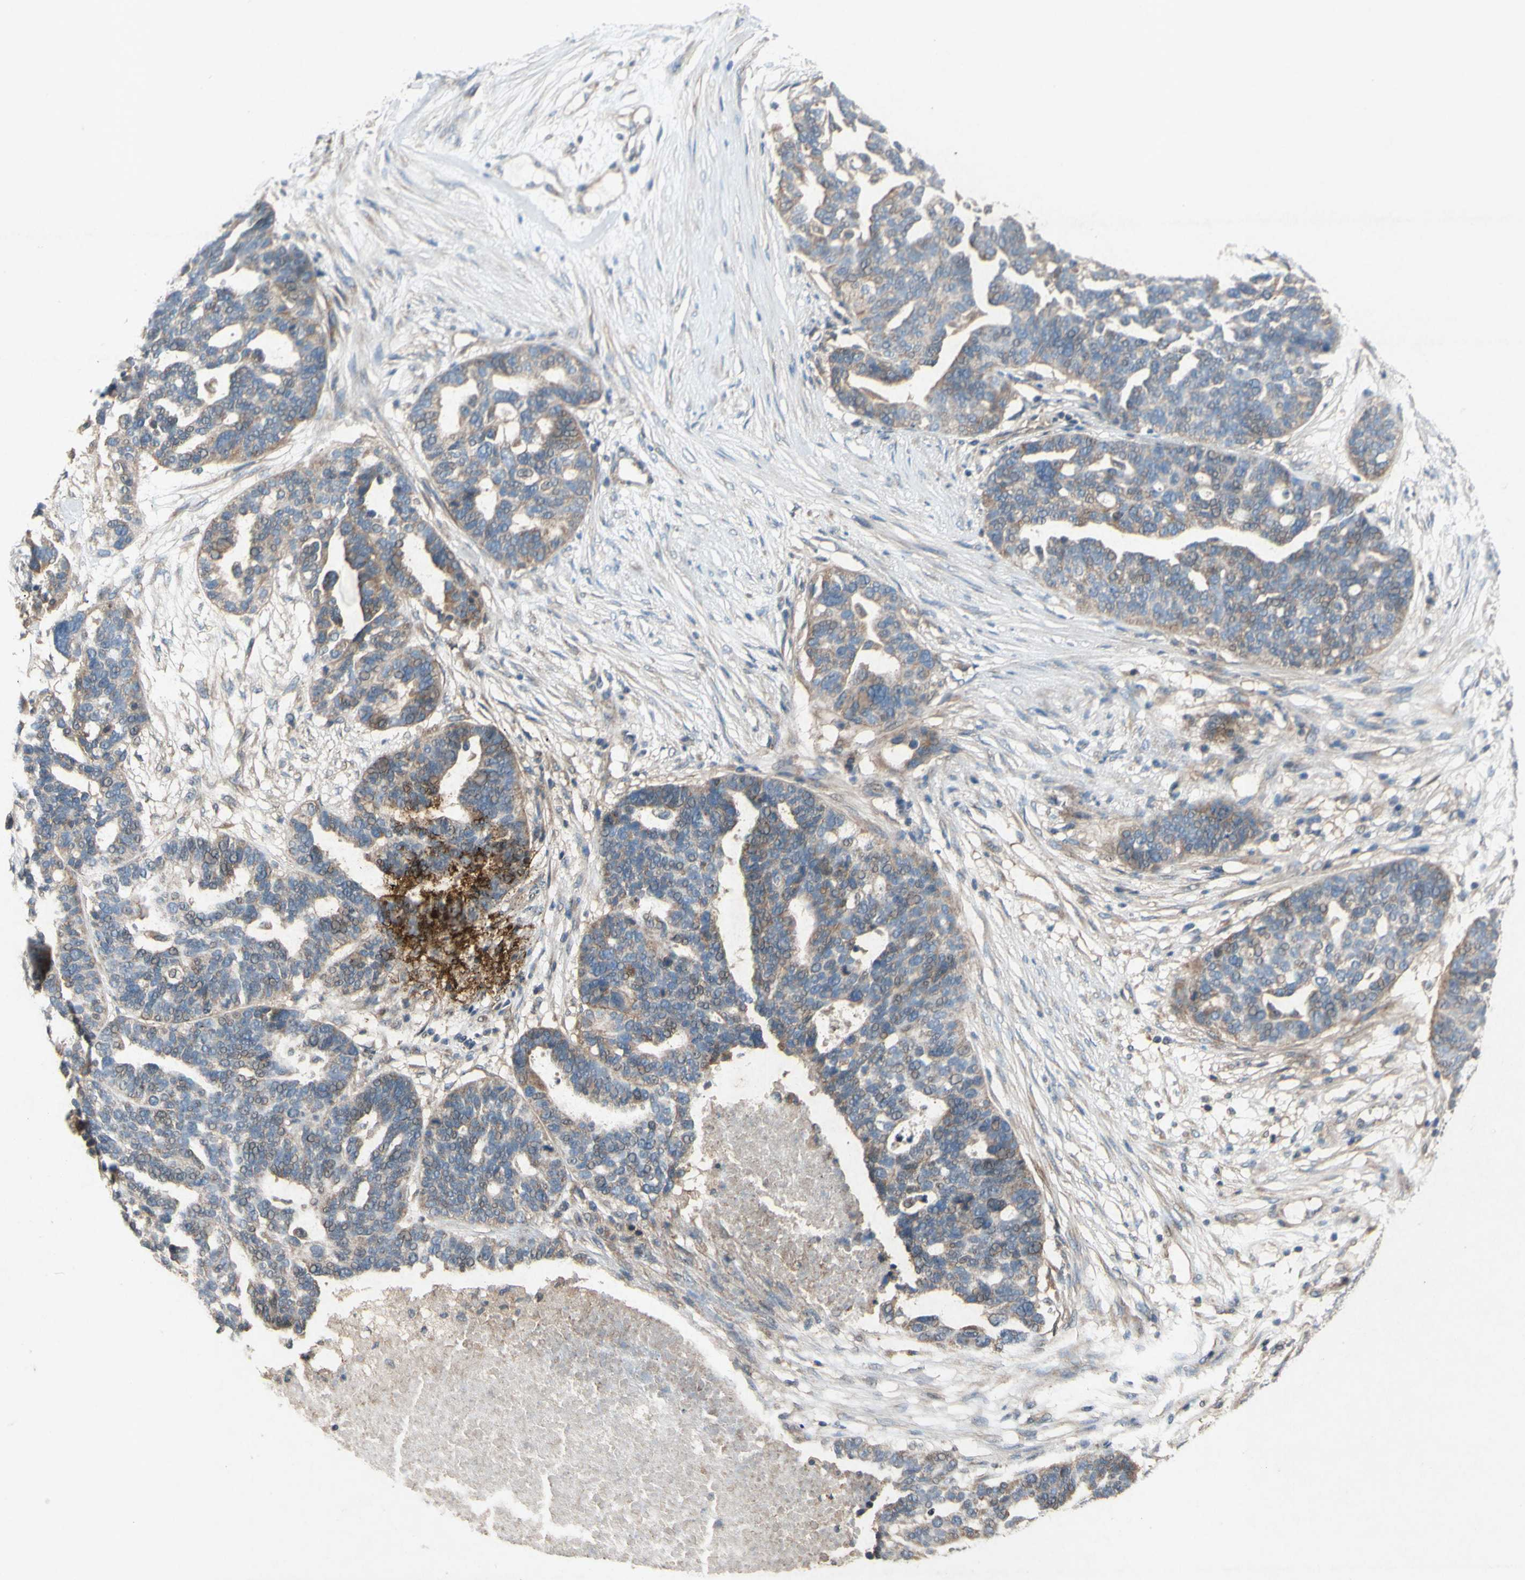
{"staining": {"intensity": "weak", "quantity": ">75%", "location": "cytoplasmic/membranous"}, "tissue": "ovarian cancer", "cell_type": "Tumor cells", "image_type": "cancer", "snomed": [{"axis": "morphology", "description": "Cystadenocarcinoma, serous, NOS"}, {"axis": "topography", "description": "Ovary"}], "caption": "Tumor cells display weak cytoplasmic/membranous expression in approximately >75% of cells in serous cystadenocarcinoma (ovarian).", "gene": "TST", "patient": {"sex": "female", "age": 59}}